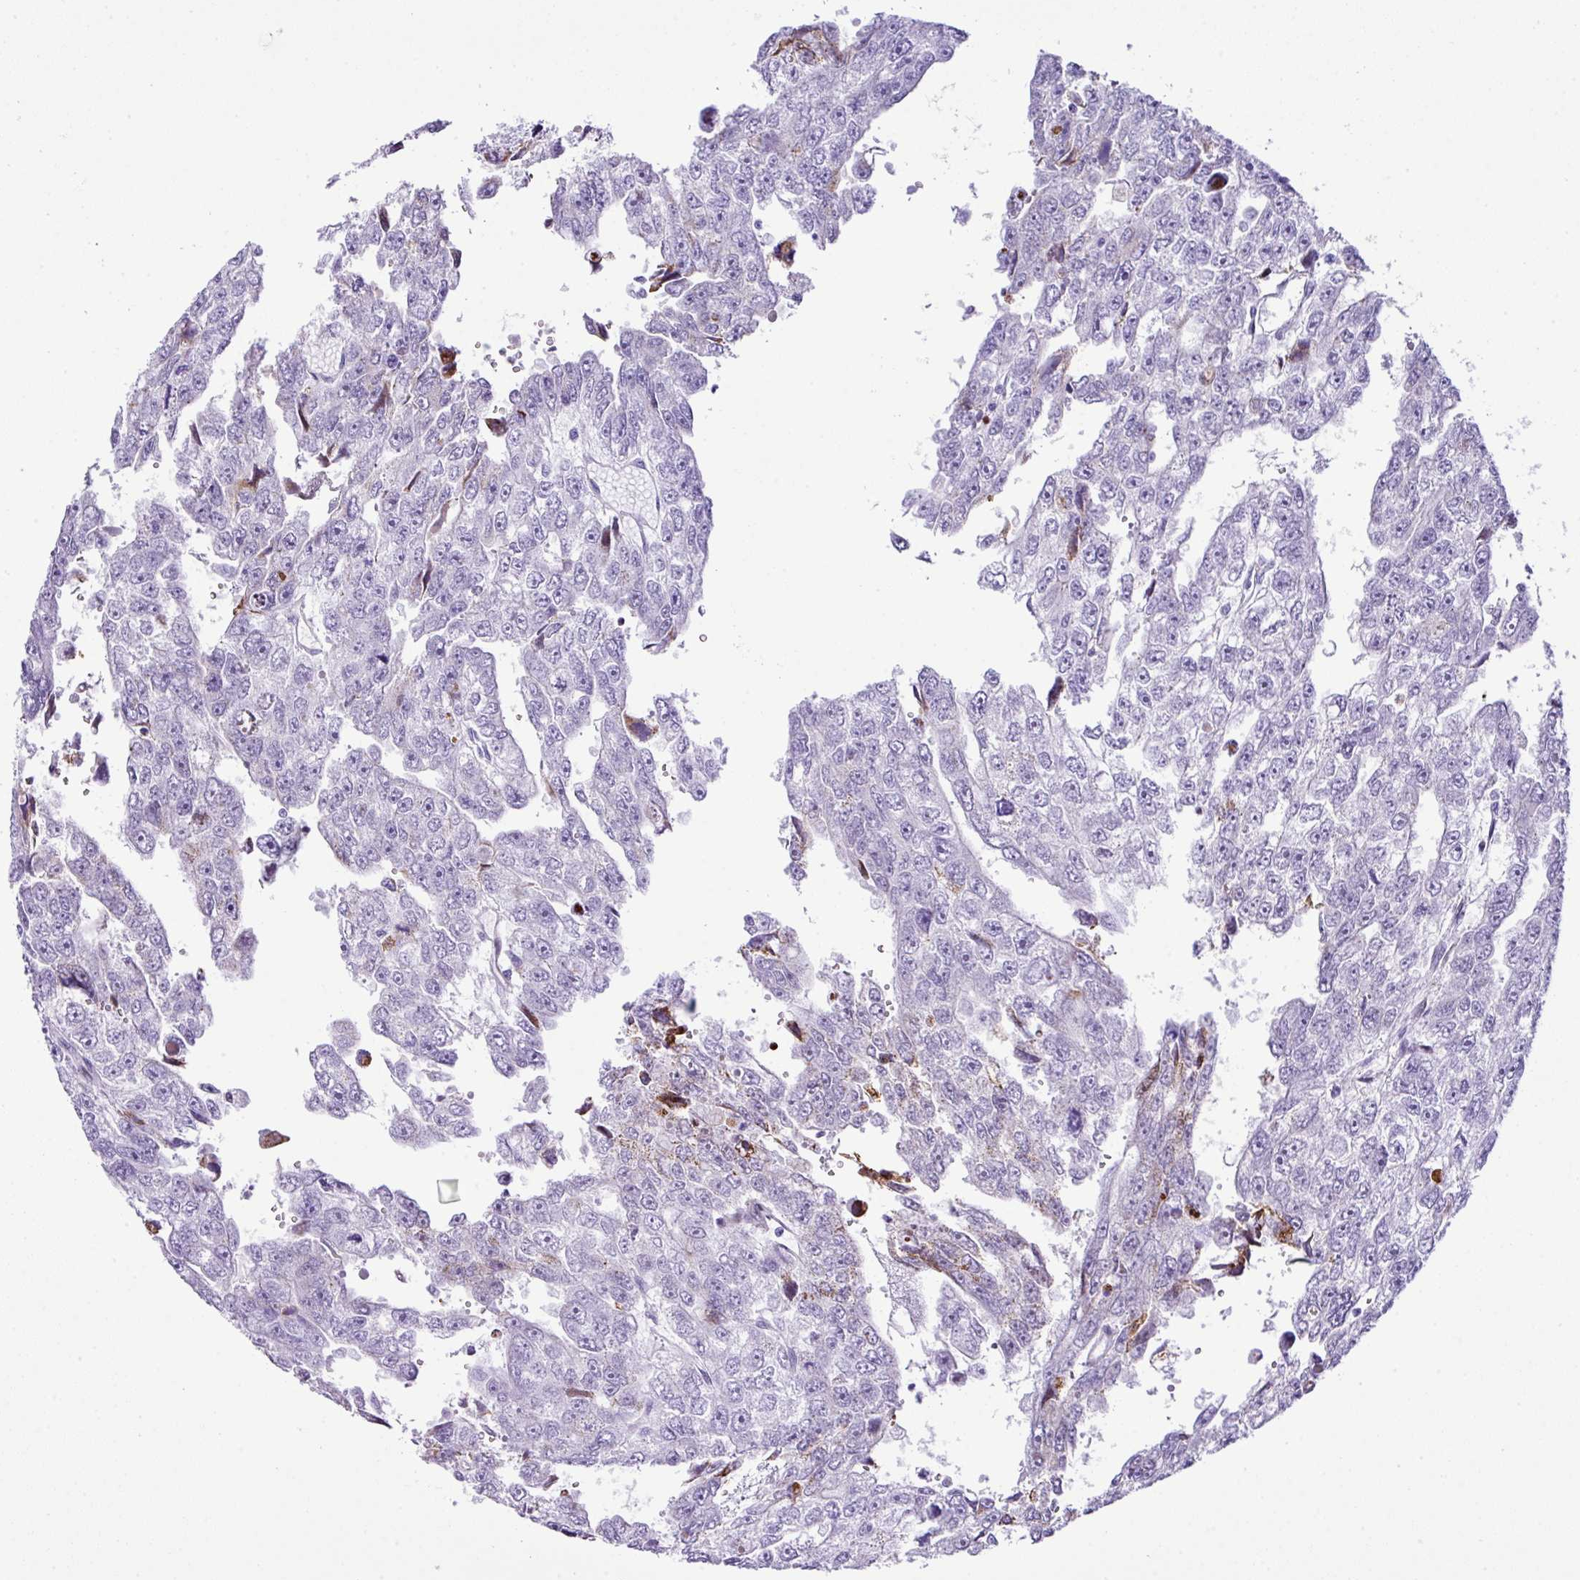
{"staining": {"intensity": "negative", "quantity": "none", "location": "none"}, "tissue": "testis cancer", "cell_type": "Tumor cells", "image_type": "cancer", "snomed": [{"axis": "morphology", "description": "Carcinoma, Embryonal, NOS"}, {"axis": "topography", "description": "Testis"}], "caption": "The immunohistochemistry micrograph has no significant positivity in tumor cells of testis cancer (embryonal carcinoma) tissue.", "gene": "RCAN2", "patient": {"sex": "male", "age": 20}}